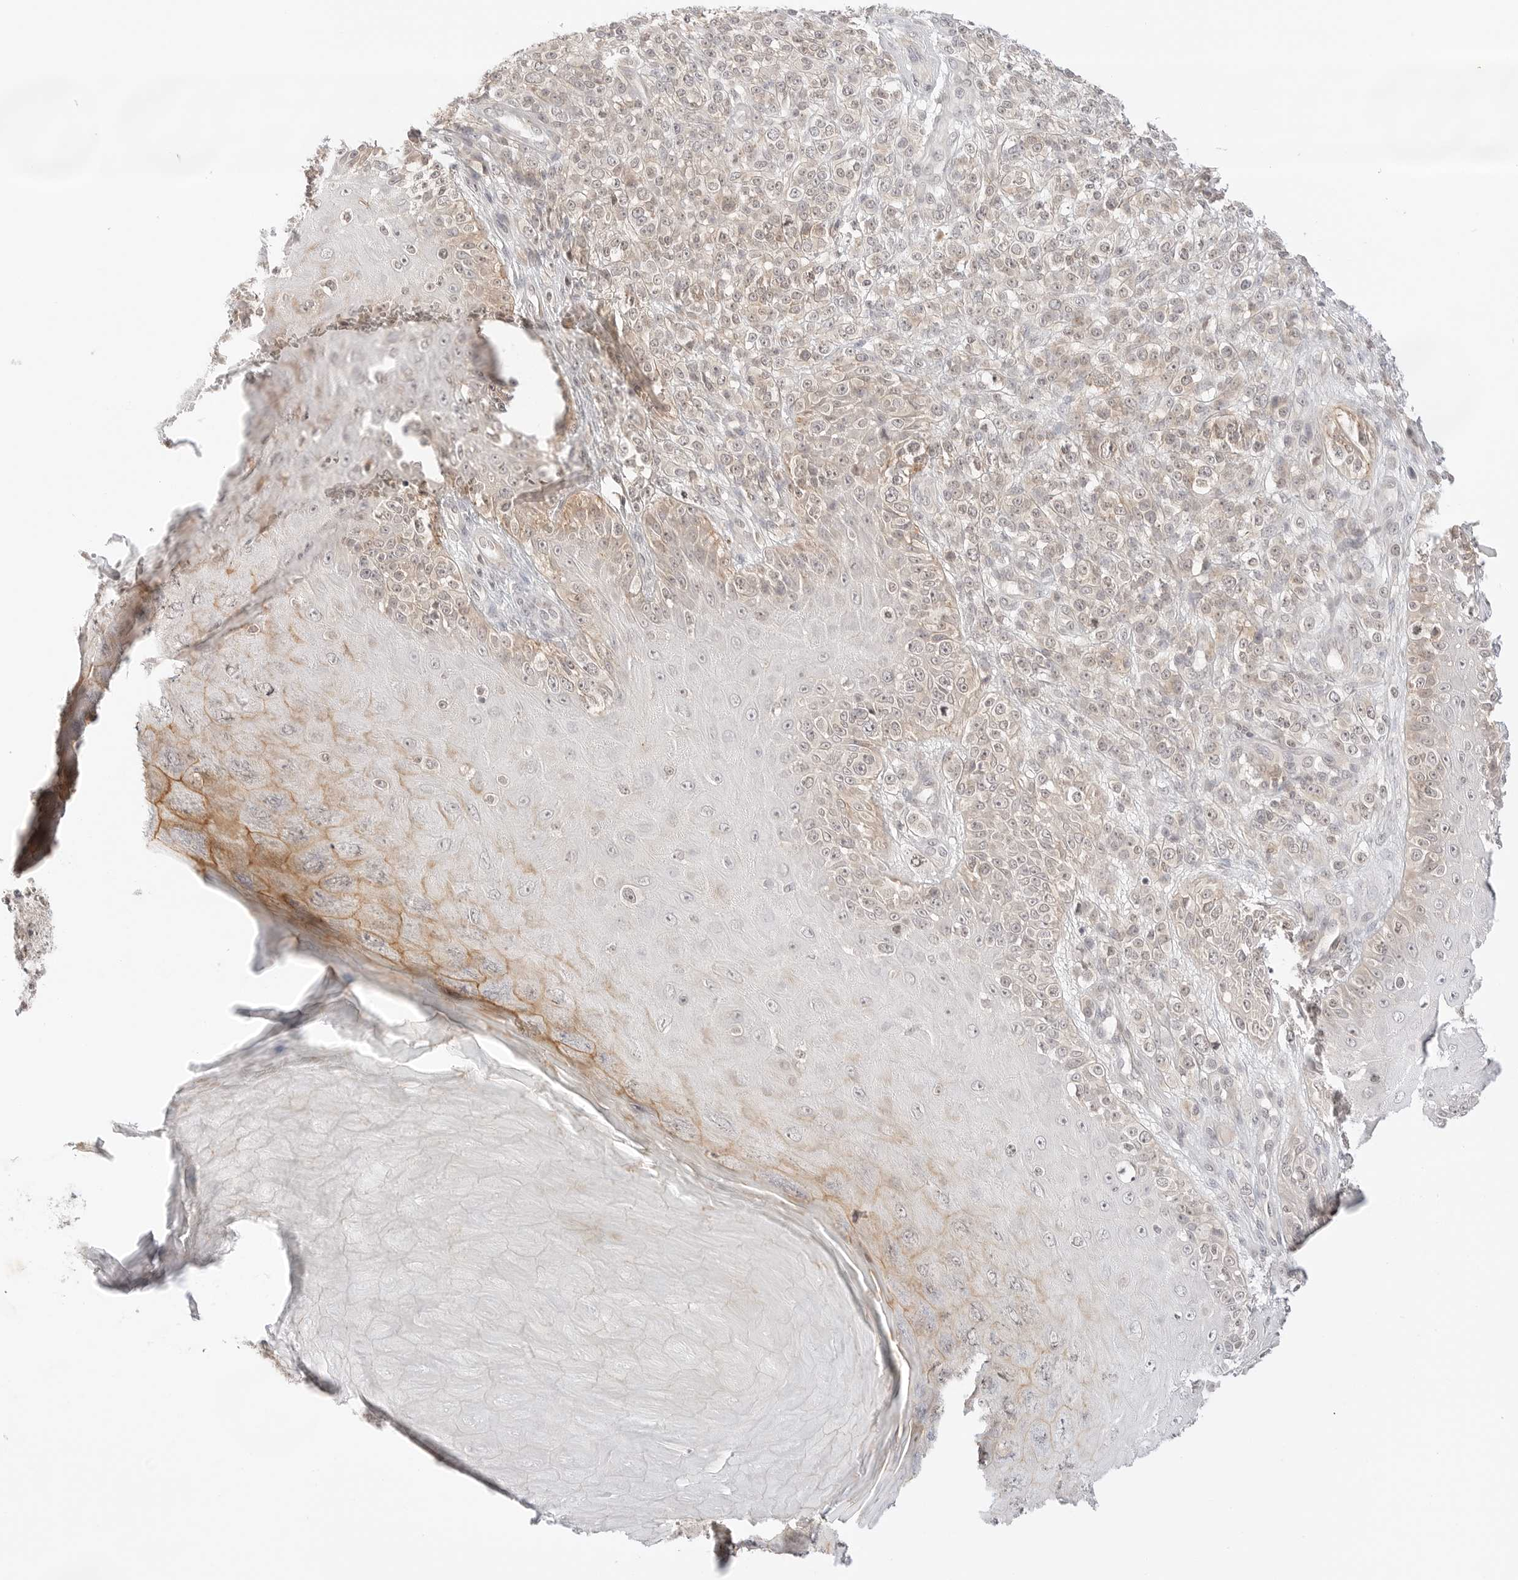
{"staining": {"intensity": "weak", "quantity": "<25%", "location": "cytoplasmic/membranous"}, "tissue": "melanoma", "cell_type": "Tumor cells", "image_type": "cancer", "snomed": [{"axis": "morphology", "description": "Malignant melanoma, NOS"}, {"axis": "topography", "description": "Skin"}], "caption": "There is no significant expression in tumor cells of malignant melanoma.", "gene": "GNAS", "patient": {"sex": "female", "age": 55}}